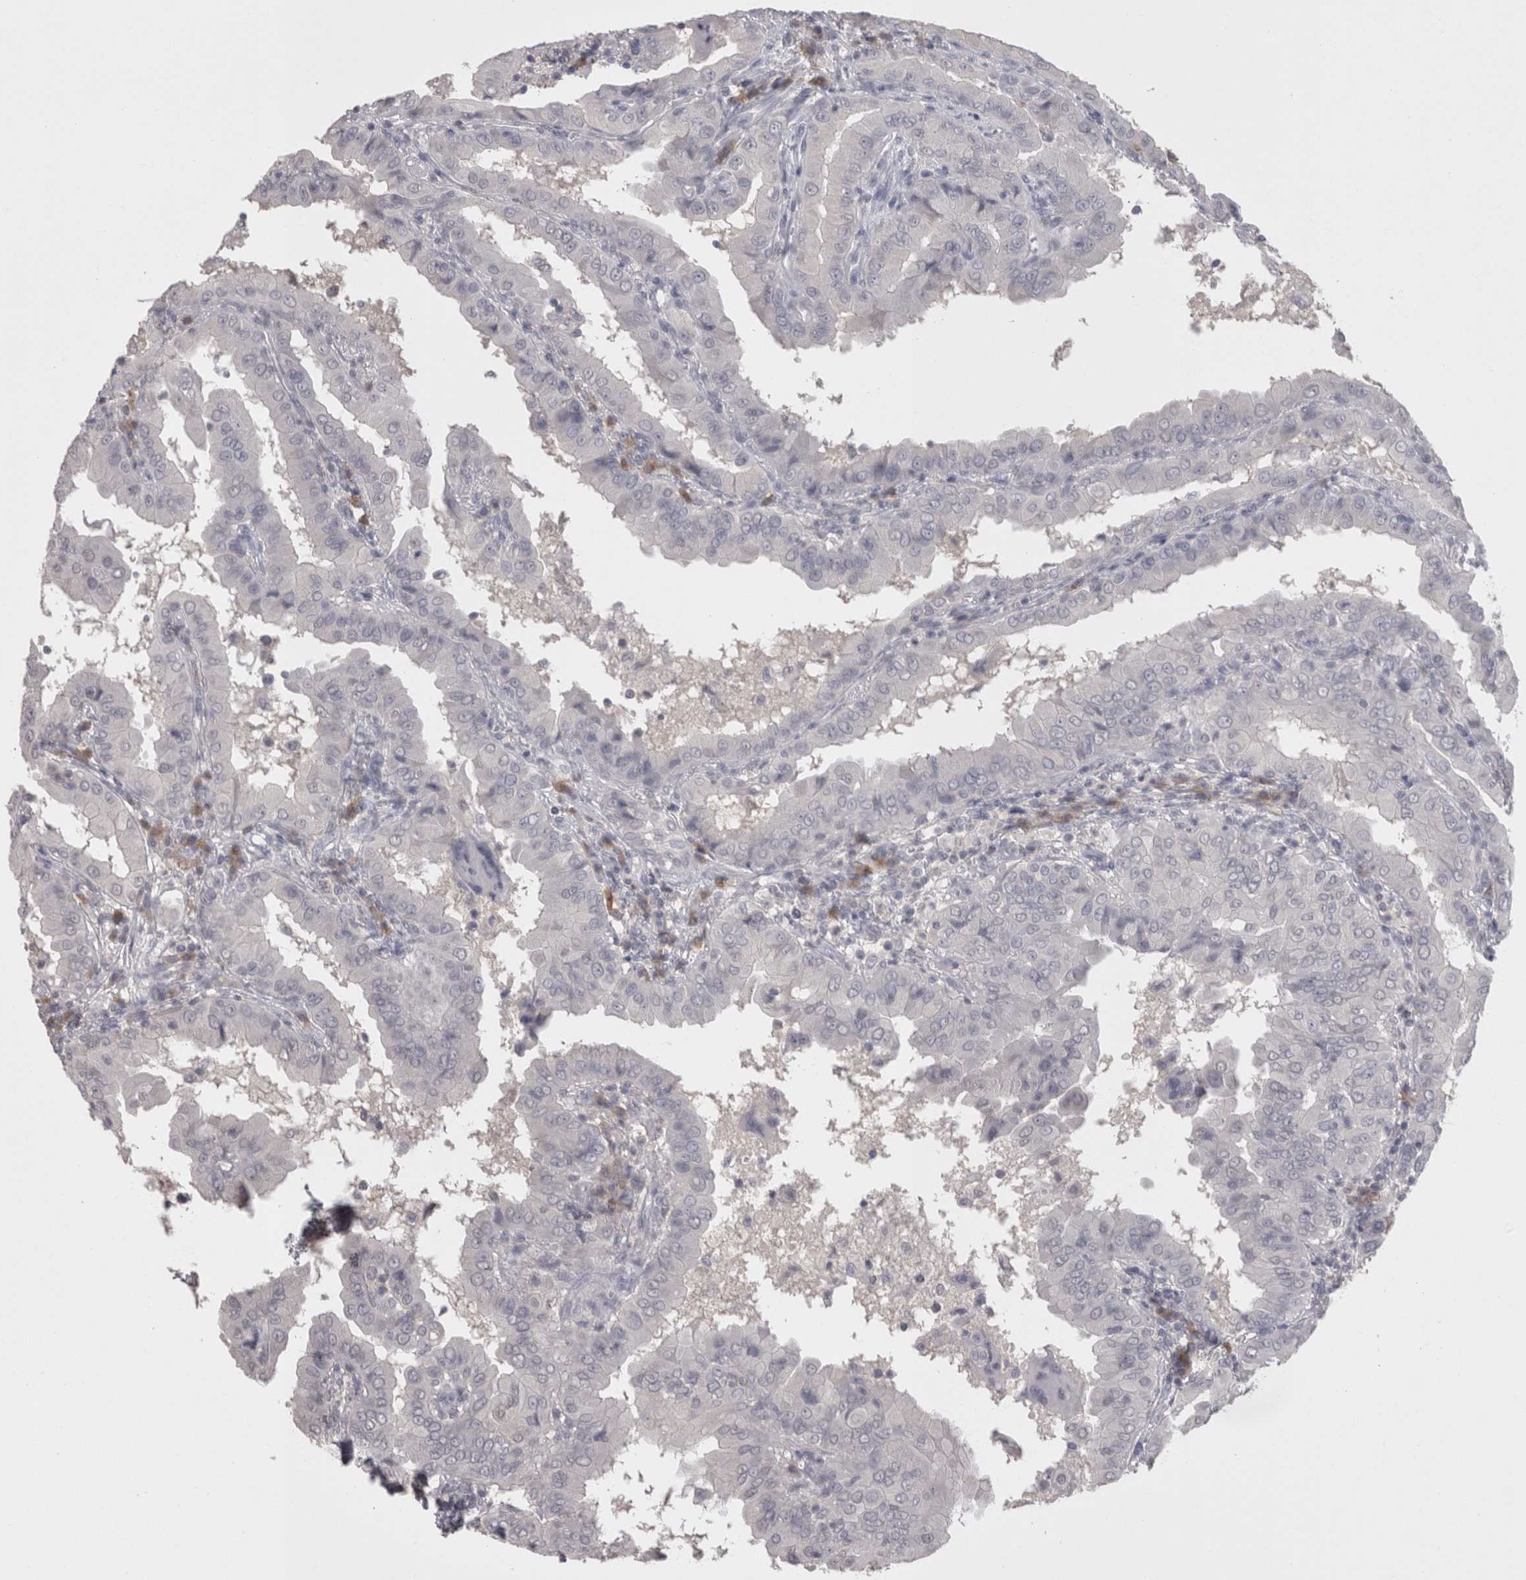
{"staining": {"intensity": "negative", "quantity": "none", "location": "none"}, "tissue": "thyroid cancer", "cell_type": "Tumor cells", "image_type": "cancer", "snomed": [{"axis": "morphology", "description": "Papillary adenocarcinoma, NOS"}, {"axis": "topography", "description": "Thyroid gland"}], "caption": "Immunohistochemical staining of papillary adenocarcinoma (thyroid) displays no significant staining in tumor cells.", "gene": "LAX1", "patient": {"sex": "male", "age": 33}}